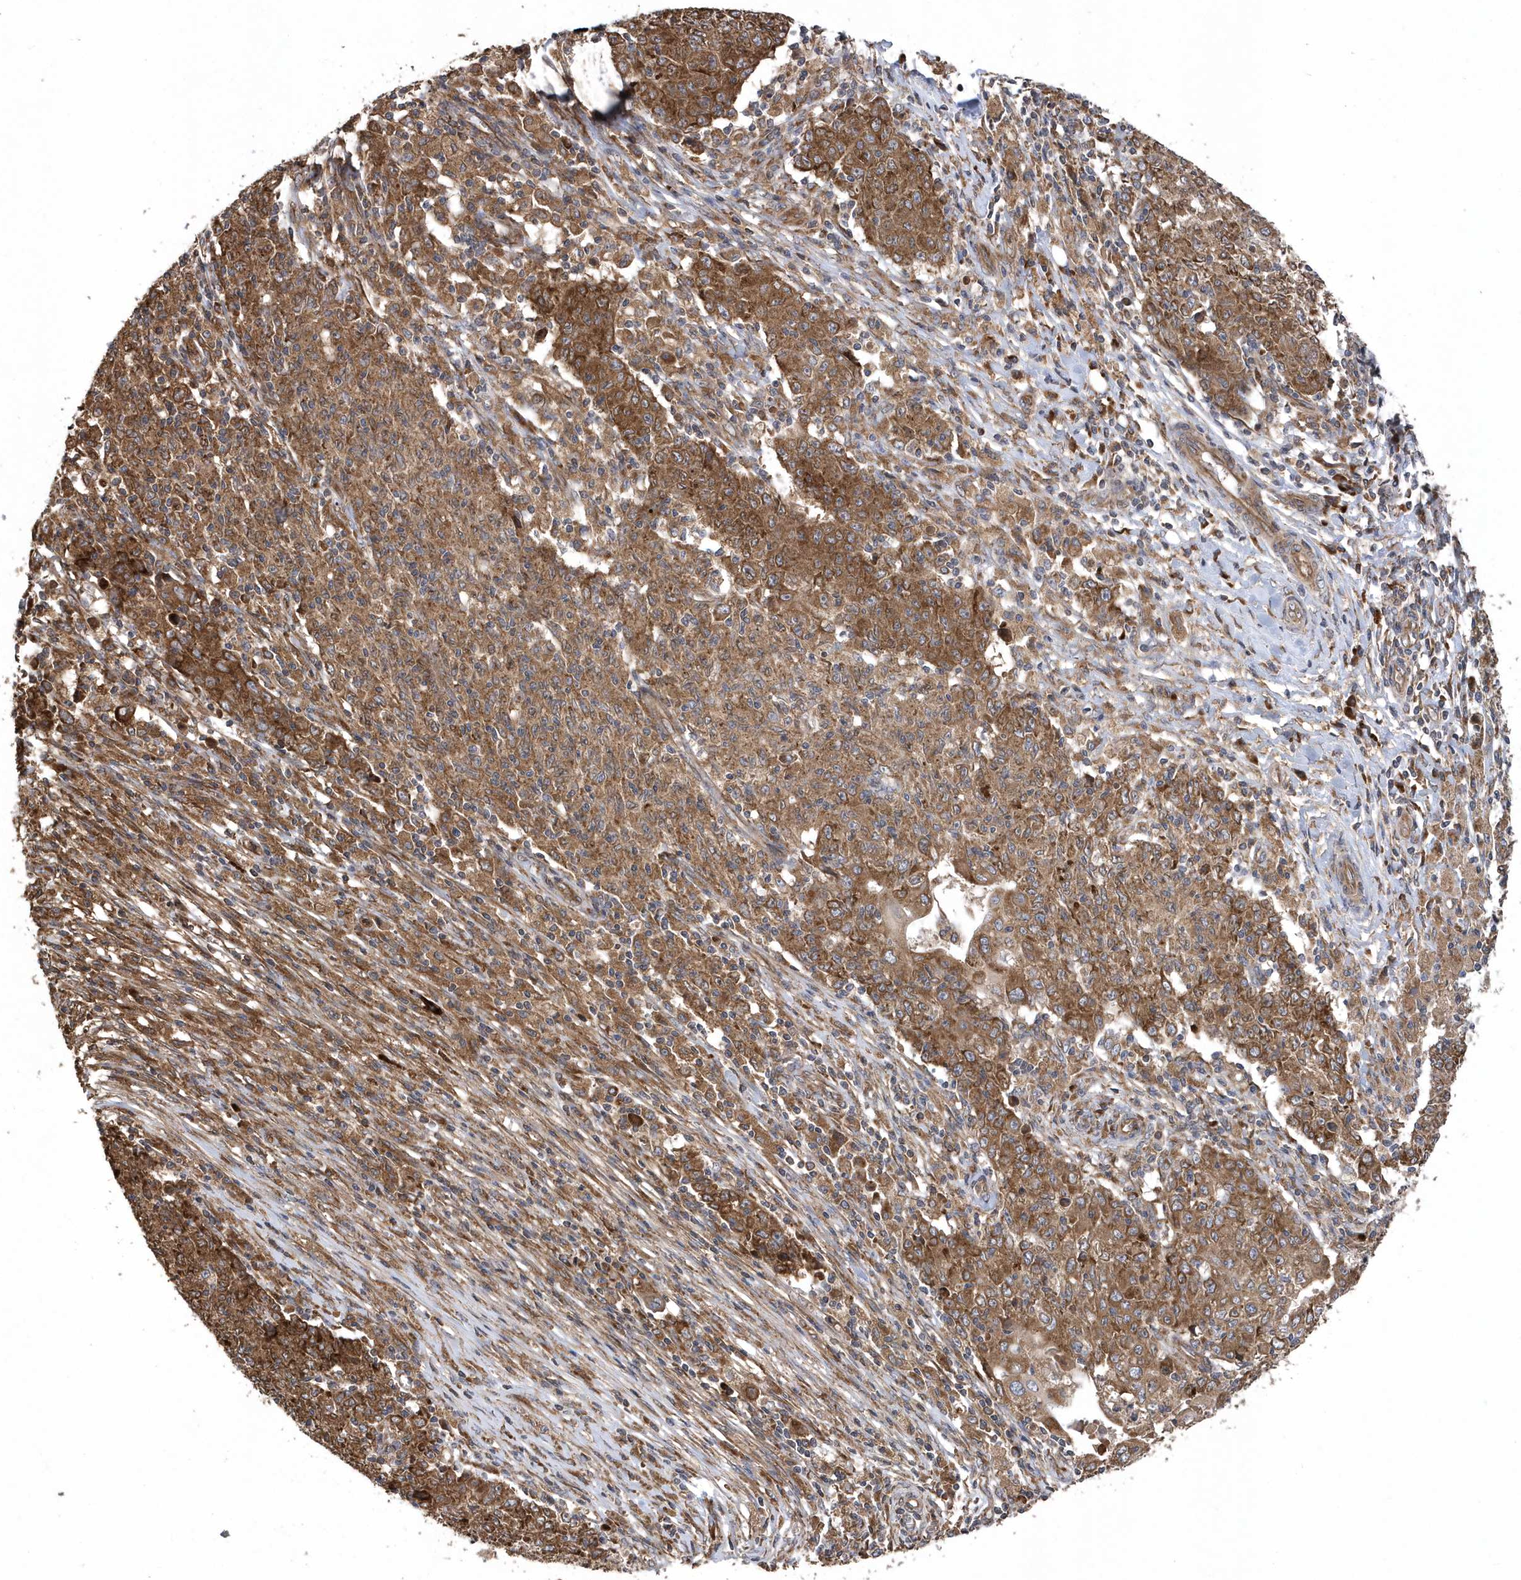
{"staining": {"intensity": "strong", "quantity": ">75%", "location": "cytoplasmic/membranous"}, "tissue": "ovarian cancer", "cell_type": "Tumor cells", "image_type": "cancer", "snomed": [{"axis": "morphology", "description": "Carcinoma, endometroid"}, {"axis": "topography", "description": "Ovary"}], "caption": "The micrograph shows immunohistochemical staining of ovarian cancer. There is strong cytoplasmic/membranous expression is appreciated in approximately >75% of tumor cells.", "gene": "WASHC5", "patient": {"sex": "female", "age": 42}}